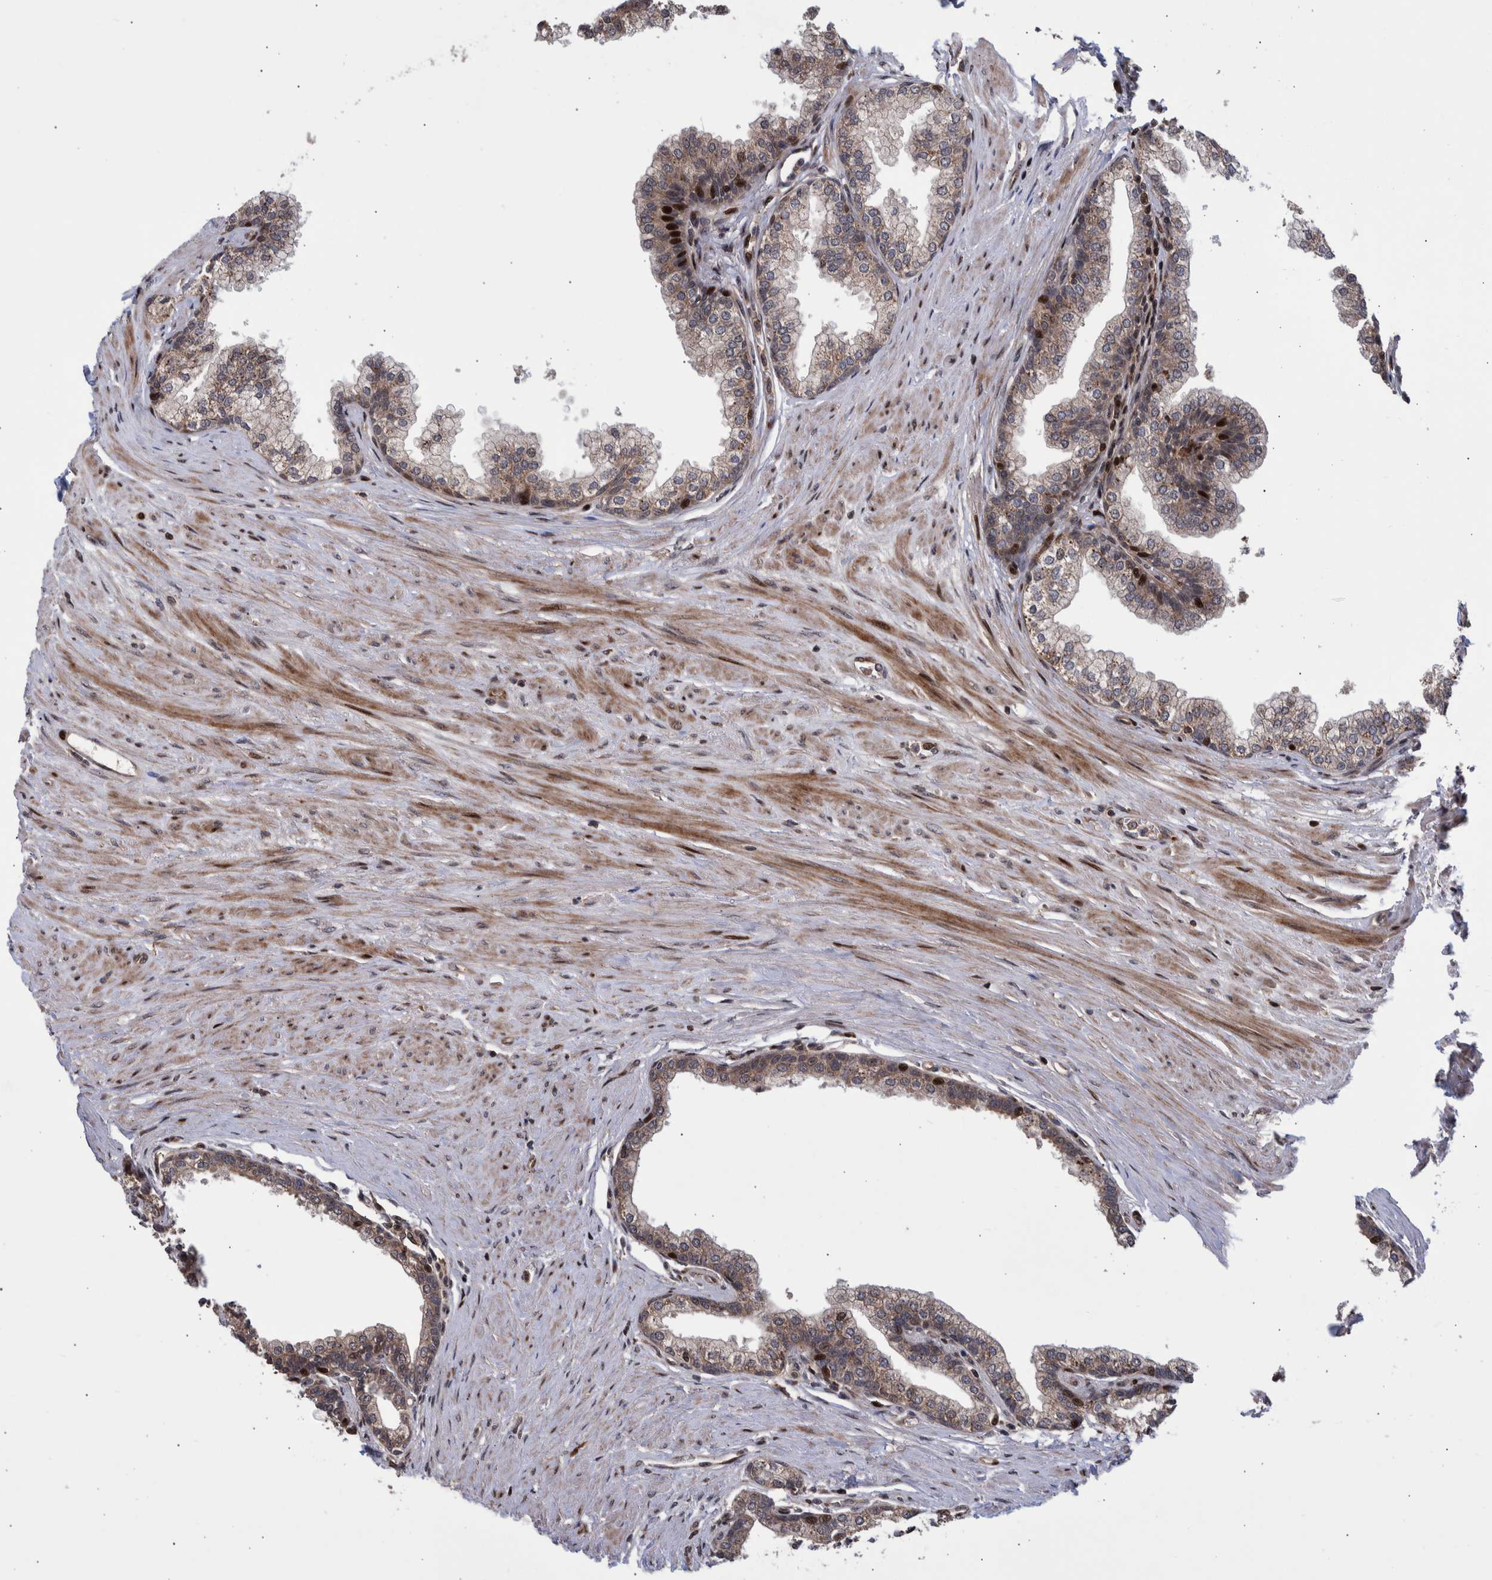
{"staining": {"intensity": "moderate", "quantity": ">75%", "location": "cytoplasmic/membranous,nuclear"}, "tissue": "prostate", "cell_type": "Glandular cells", "image_type": "normal", "snomed": [{"axis": "morphology", "description": "Normal tissue, NOS"}, {"axis": "morphology", "description": "Urothelial carcinoma, Low grade"}, {"axis": "topography", "description": "Urinary bladder"}, {"axis": "topography", "description": "Prostate"}], "caption": "An image of human prostate stained for a protein shows moderate cytoplasmic/membranous,nuclear brown staining in glandular cells.", "gene": "SHISA6", "patient": {"sex": "male", "age": 60}}